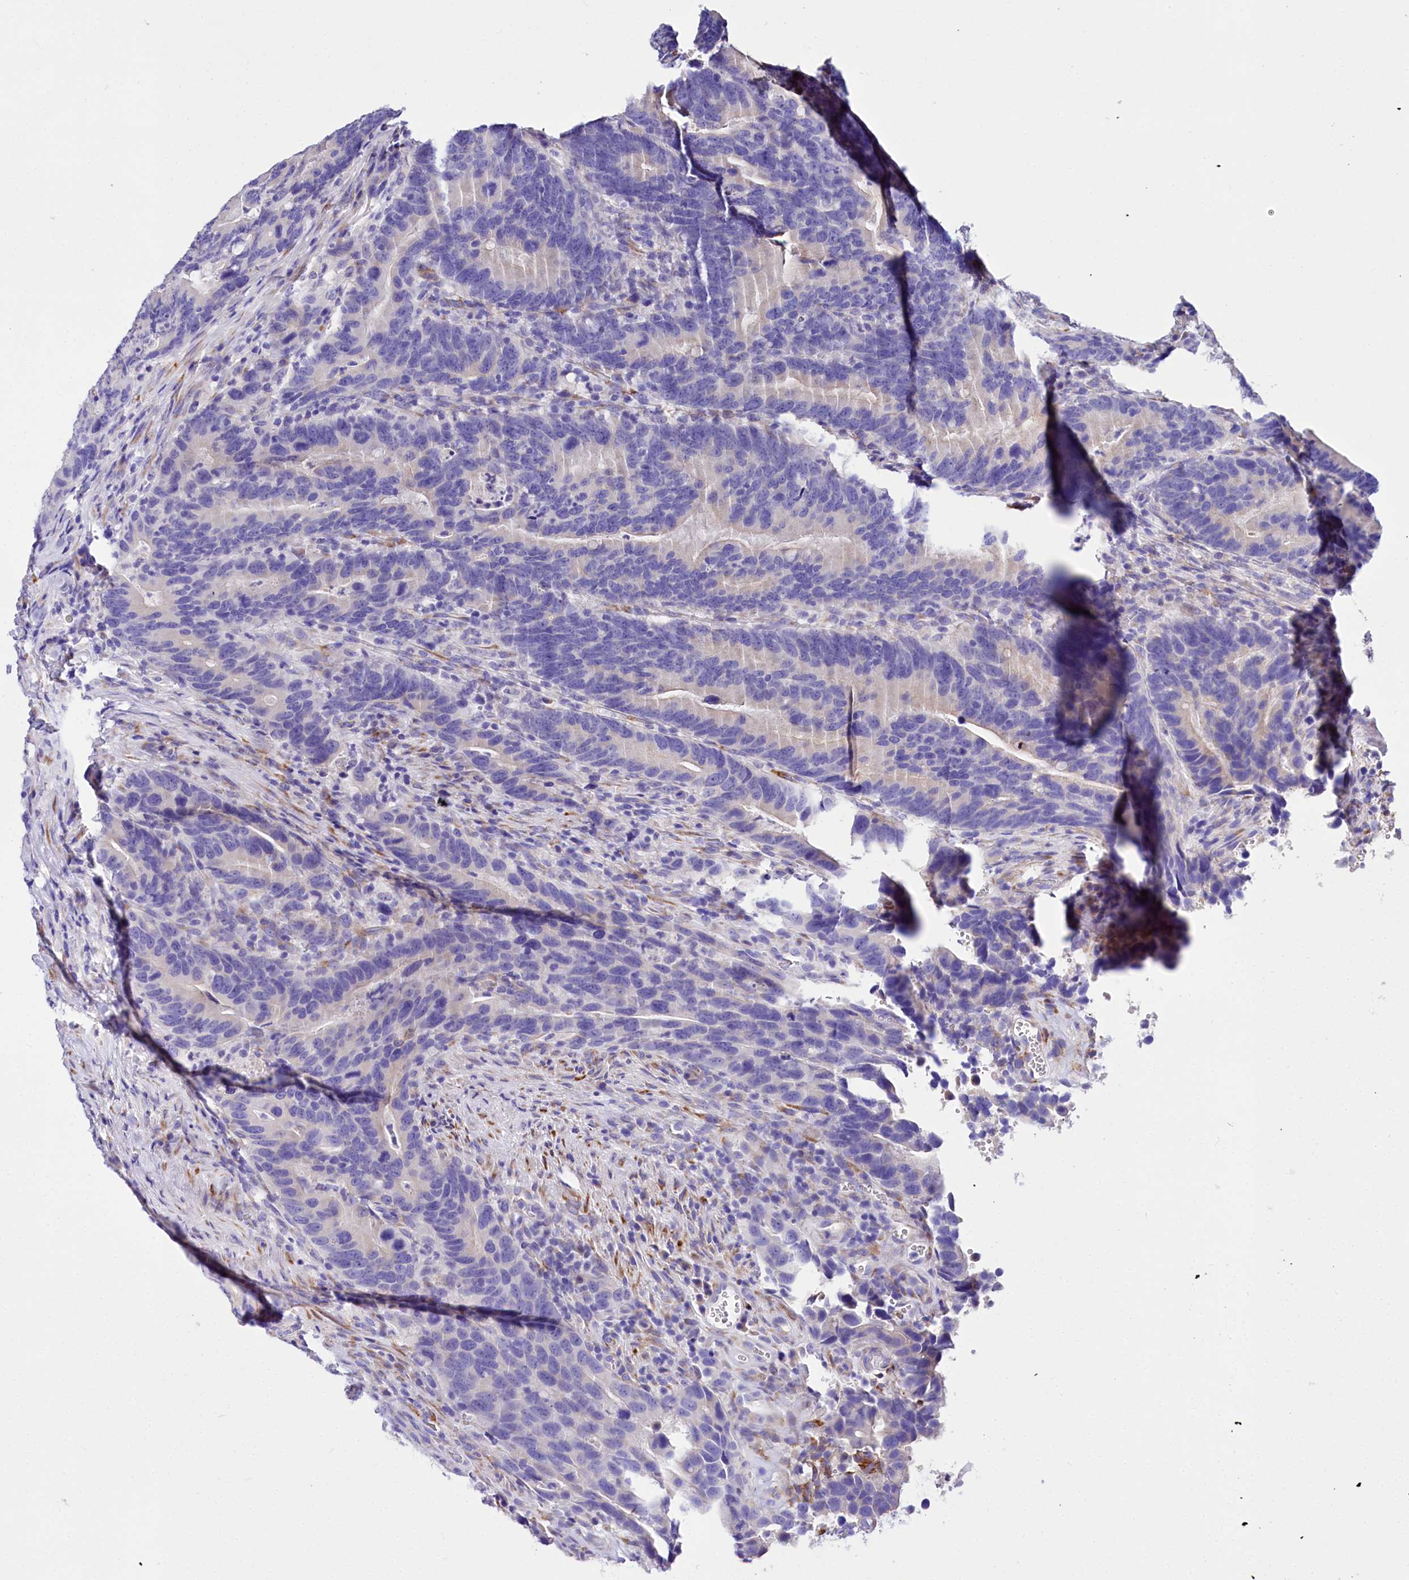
{"staining": {"intensity": "negative", "quantity": "none", "location": "none"}, "tissue": "colorectal cancer", "cell_type": "Tumor cells", "image_type": "cancer", "snomed": [{"axis": "morphology", "description": "Adenocarcinoma, NOS"}, {"axis": "topography", "description": "Colon"}], "caption": "Immunohistochemistry (IHC) photomicrograph of human colorectal adenocarcinoma stained for a protein (brown), which shows no expression in tumor cells.", "gene": "A2ML1", "patient": {"sex": "female", "age": 66}}